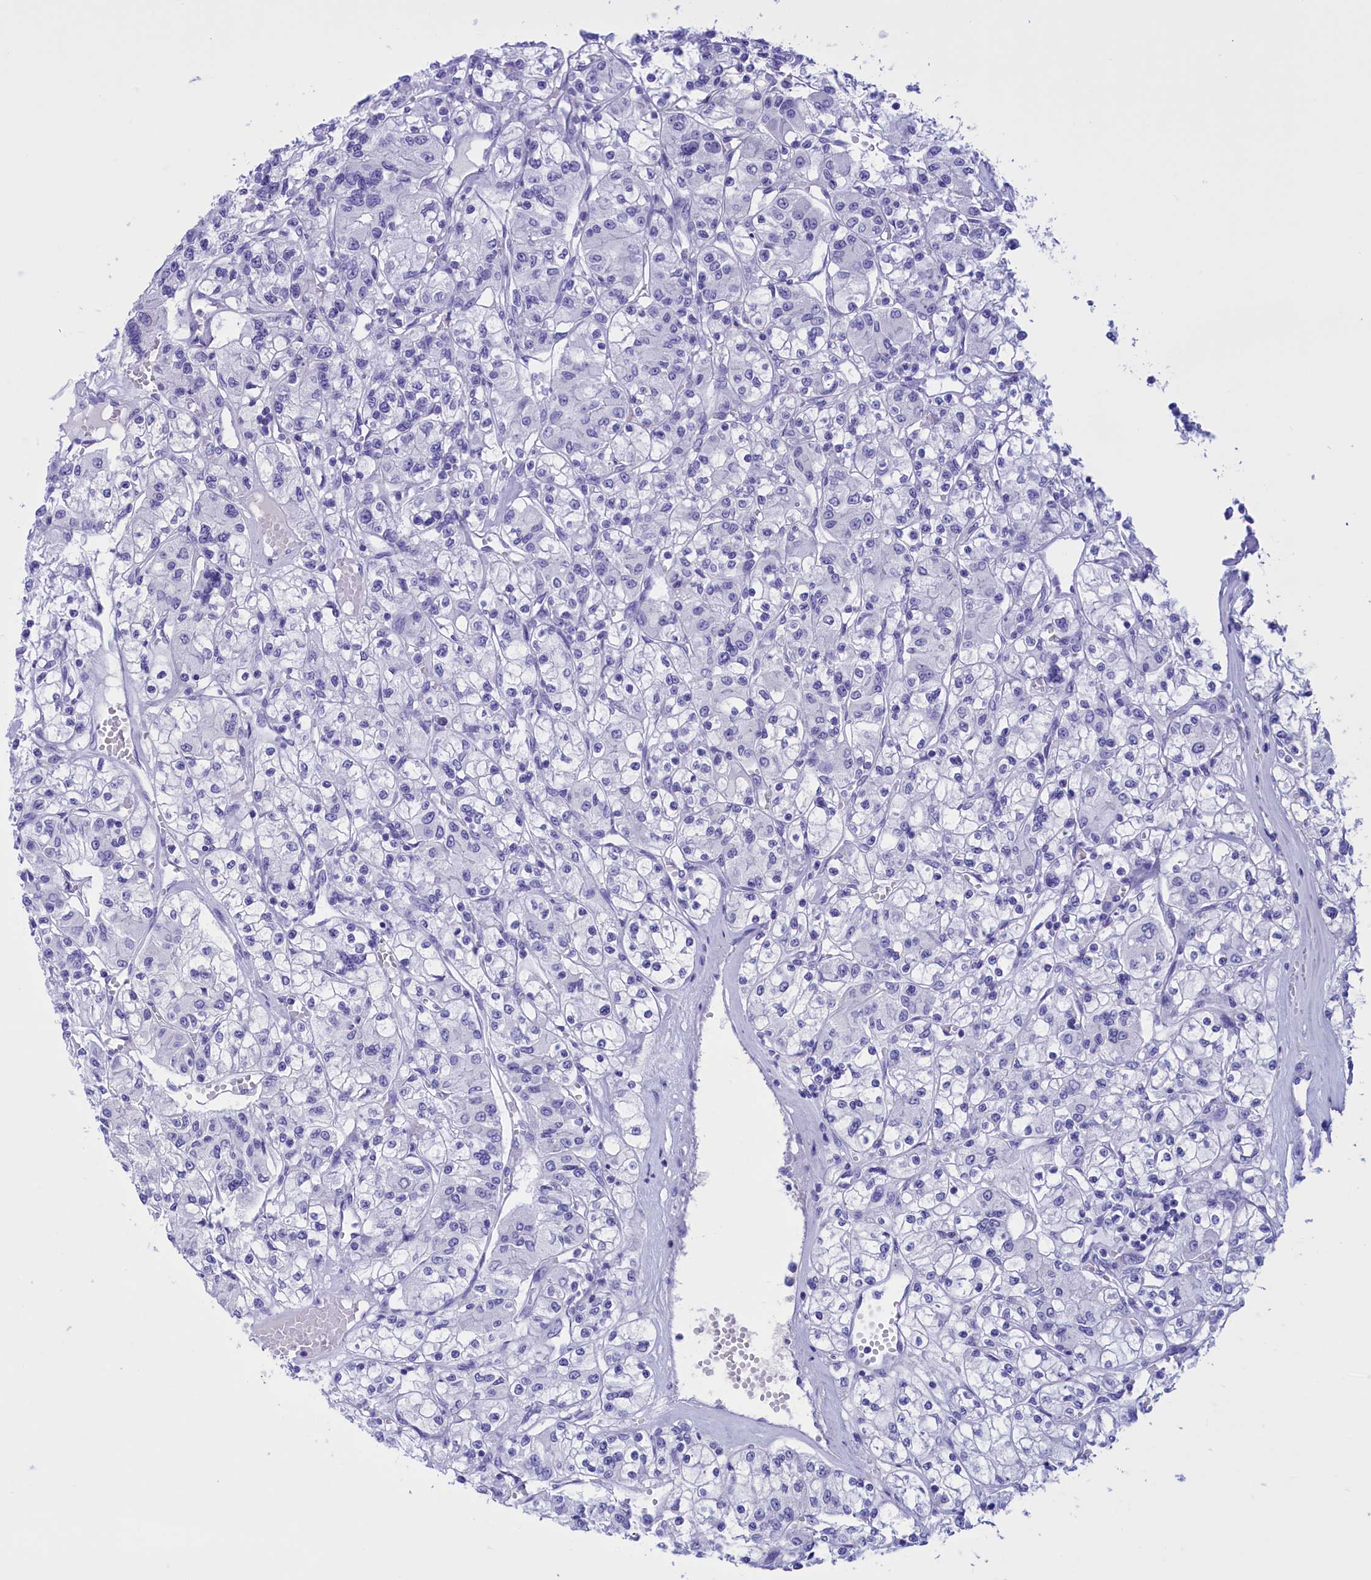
{"staining": {"intensity": "negative", "quantity": "none", "location": "none"}, "tissue": "renal cancer", "cell_type": "Tumor cells", "image_type": "cancer", "snomed": [{"axis": "morphology", "description": "Adenocarcinoma, NOS"}, {"axis": "topography", "description": "Kidney"}], "caption": "DAB immunohistochemical staining of human adenocarcinoma (renal) displays no significant expression in tumor cells.", "gene": "BRI3", "patient": {"sex": "female", "age": 59}}